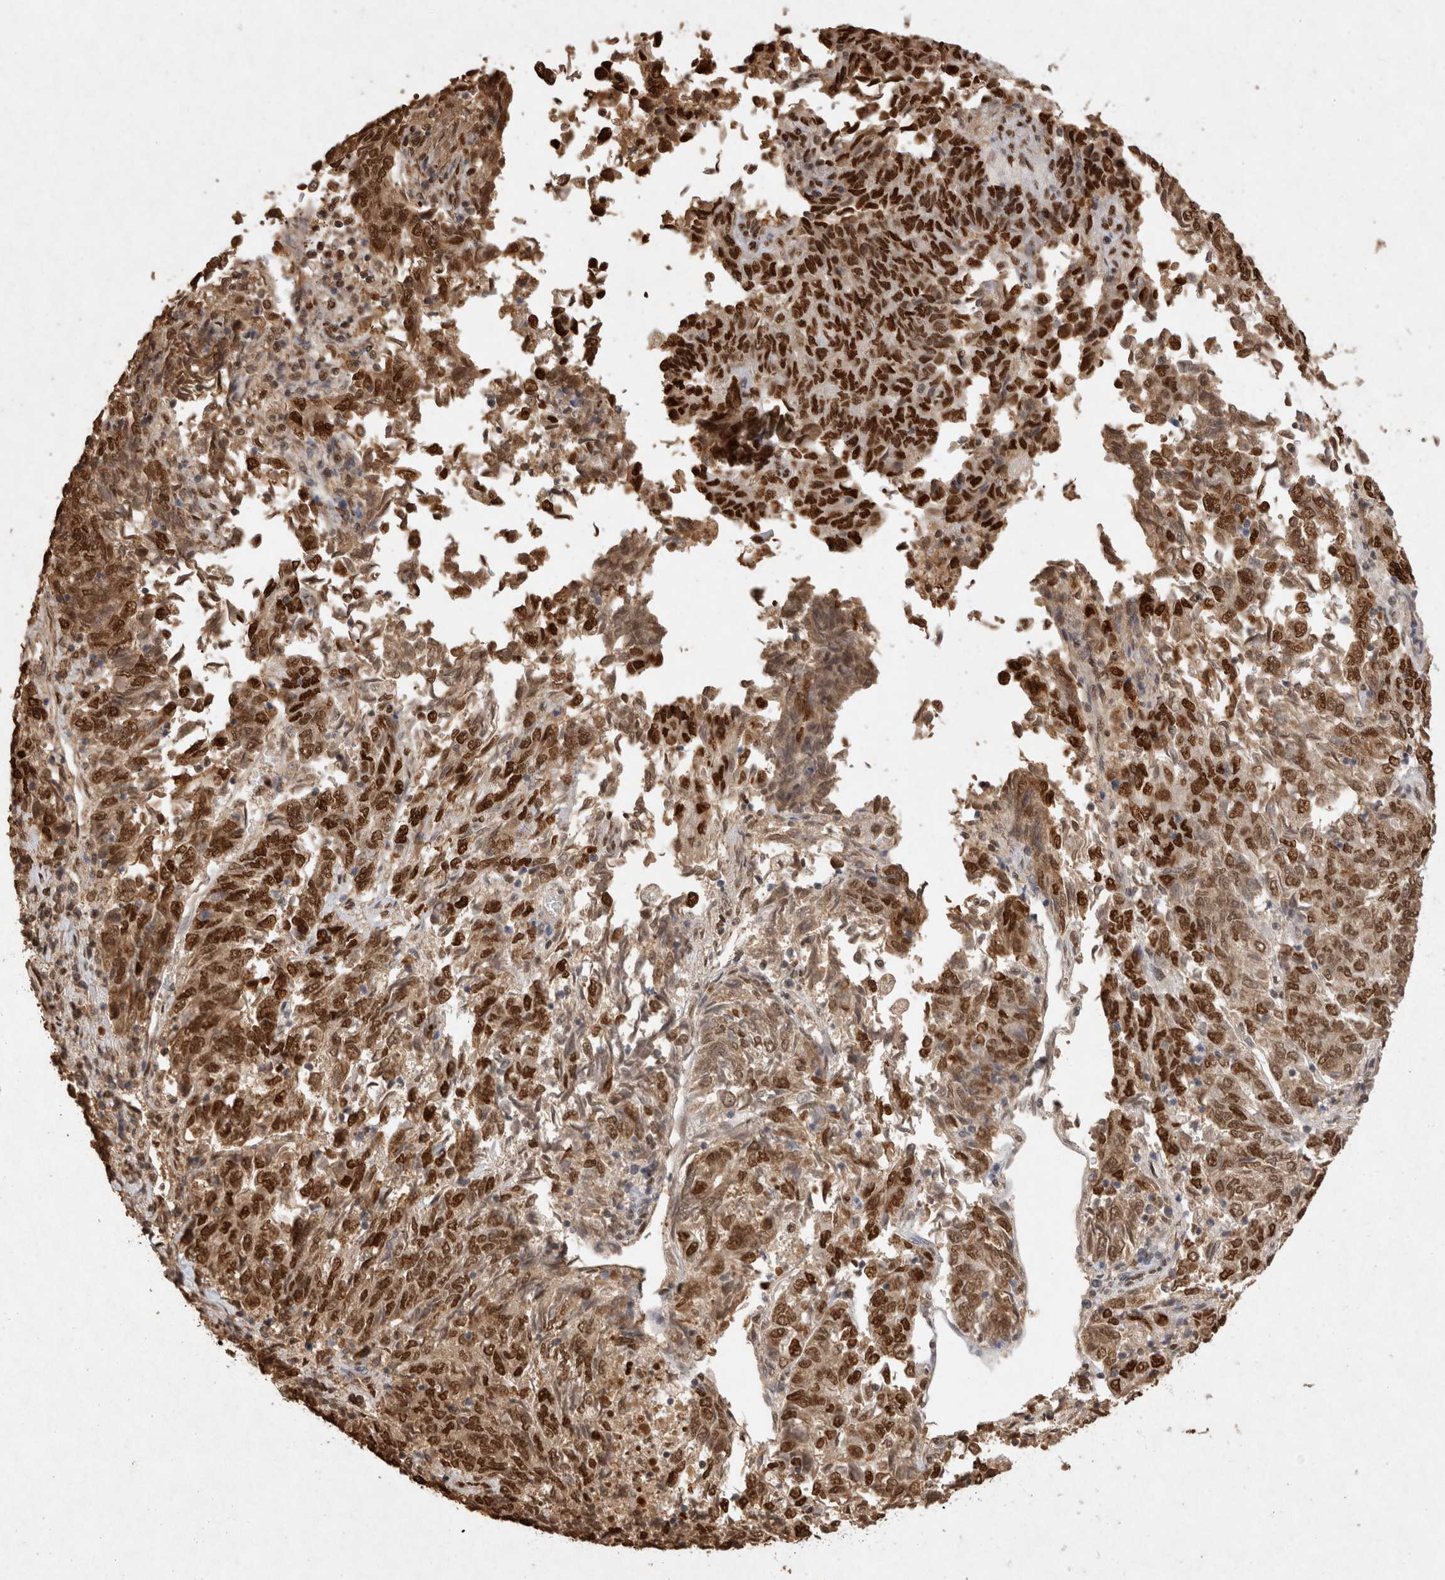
{"staining": {"intensity": "strong", "quantity": ">75%", "location": "nuclear"}, "tissue": "endometrial cancer", "cell_type": "Tumor cells", "image_type": "cancer", "snomed": [{"axis": "morphology", "description": "Adenocarcinoma, NOS"}, {"axis": "topography", "description": "Endometrium"}], "caption": "Strong nuclear protein positivity is appreciated in about >75% of tumor cells in endometrial cancer (adenocarcinoma).", "gene": "HDGF", "patient": {"sex": "female", "age": 80}}